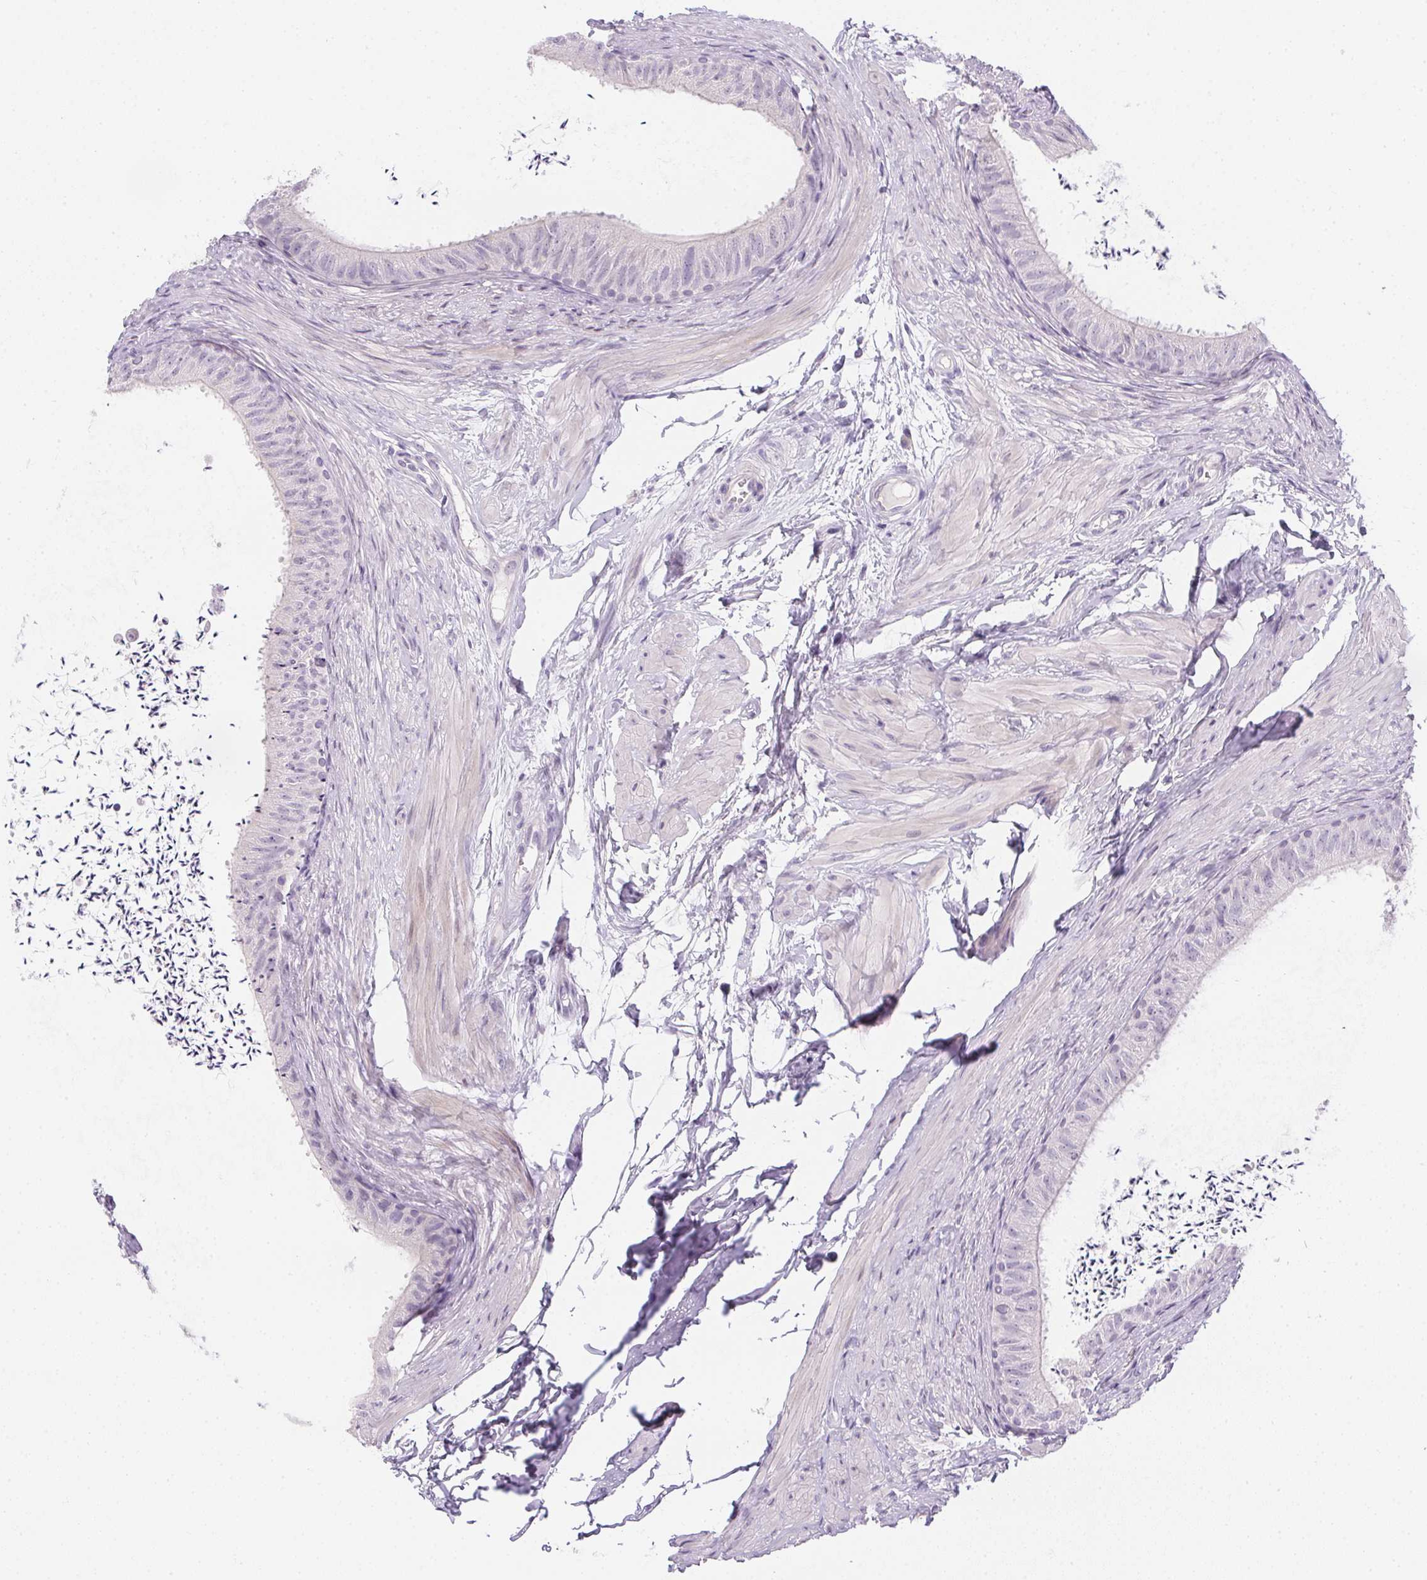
{"staining": {"intensity": "negative", "quantity": "none", "location": "none"}, "tissue": "epididymis", "cell_type": "Glandular cells", "image_type": "normal", "snomed": [{"axis": "morphology", "description": "Normal tissue, NOS"}, {"axis": "topography", "description": "Epididymis, spermatic cord, NOS"}, {"axis": "topography", "description": "Epididymis"}, {"axis": "topography", "description": "Peripheral nerve tissue"}], "caption": "The image displays no significant positivity in glandular cells of epididymis.", "gene": "GSDMC", "patient": {"sex": "male", "age": 29}}